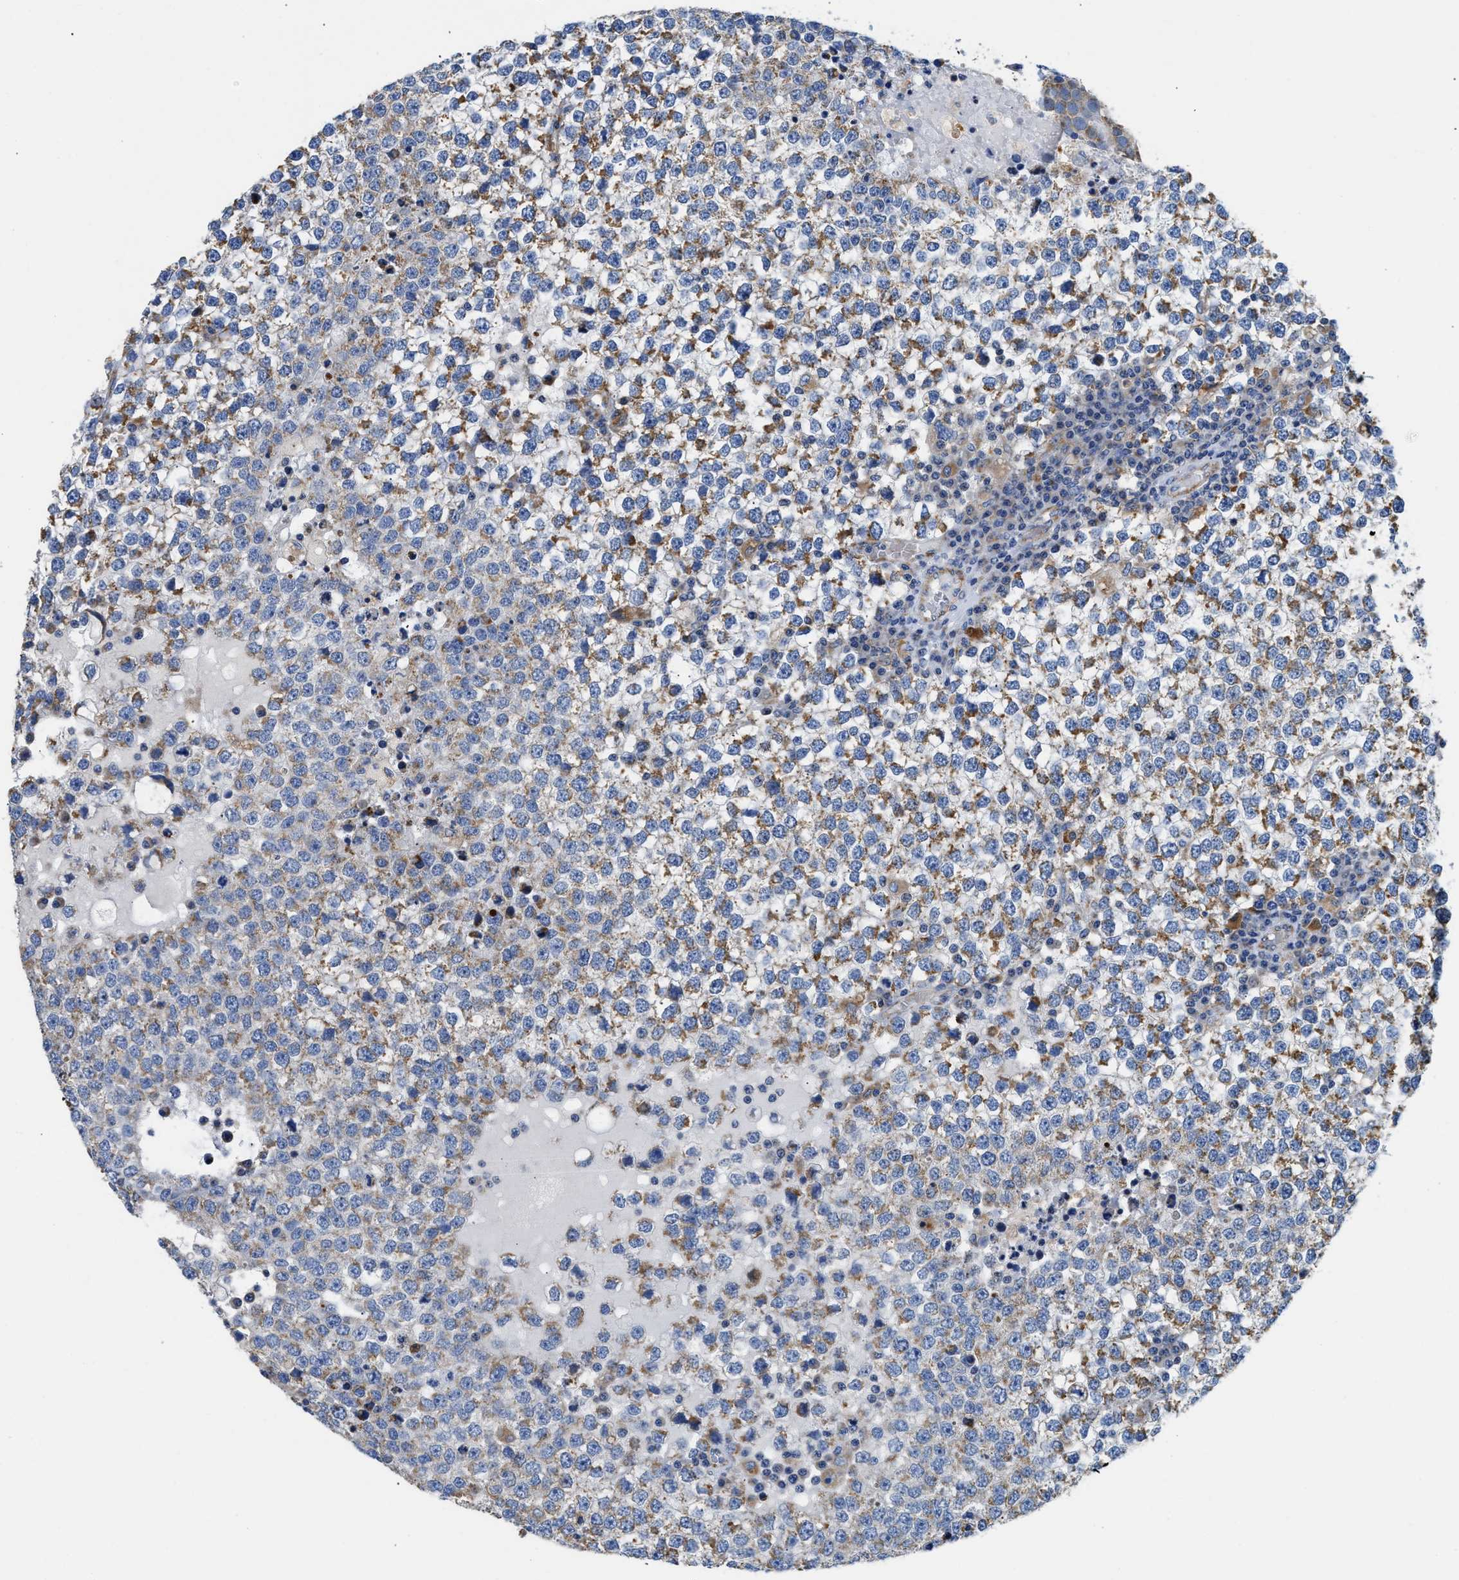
{"staining": {"intensity": "moderate", "quantity": ">75%", "location": "cytoplasmic/membranous"}, "tissue": "testis cancer", "cell_type": "Tumor cells", "image_type": "cancer", "snomed": [{"axis": "morphology", "description": "Seminoma, NOS"}, {"axis": "topography", "description": "Testis"}], "caption": "Testis cancer (seminoma) stained for a protein (brown) demonstrates moderate cytoplasmic/membranous positive positivity in about >75% of tumor cells.", "gene": "SLC25A13", "patient": {"sex": "male", "age": 65}}